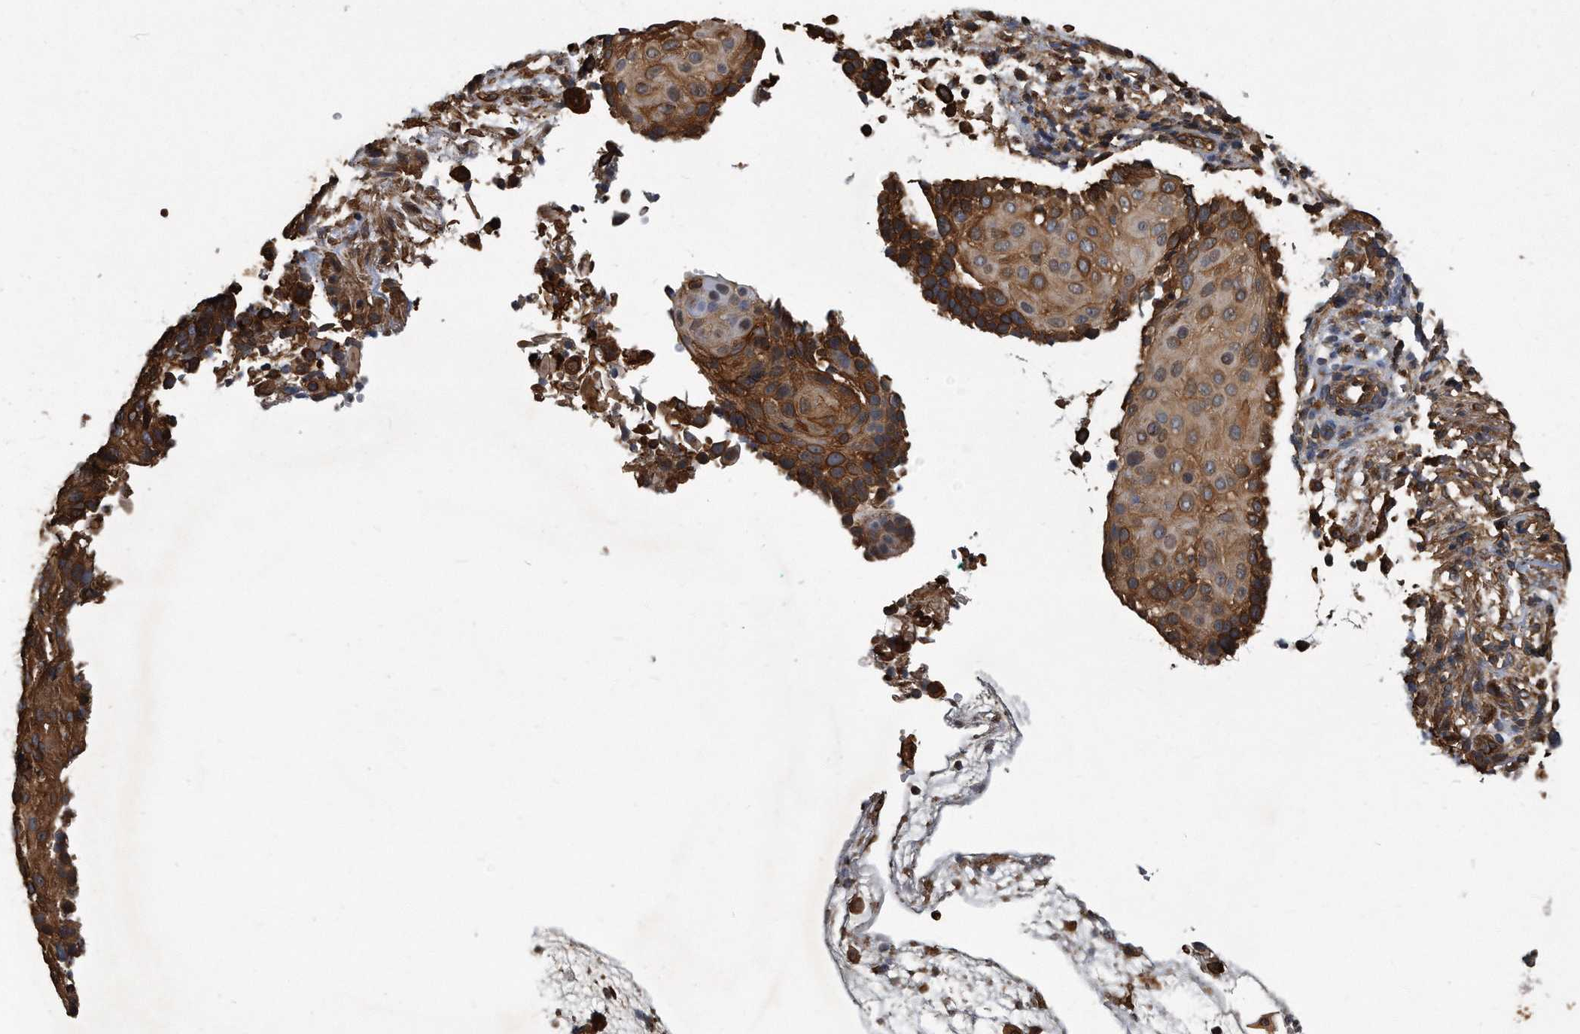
{"staining": {"intensity": "strong", "quantity": ">75%", "location": "cytoplasmic/membranous"}, "tissue": "cervical cancer", "cell_type": "Tumor cells", "image_type": "cancer", "snomed": [{"axis": "morphology", "description": "Squamous cell carcinoma, NOS"}, {"axis": "topography", "description": "Cervix"}], "caption": "Immunohistochemistry (IHC) staining of cervical cancer, which reveals high levels of strong cytoplasmic/membranous positivity in approximately >75% of tumor cells indicating strong cytoplasmic/membranous protein expression. The staining was performed using DAB (3,3'-diaminobenzidine) (brown) for protein detection and nuclei were counterstained in hematoxylin (blue).", "gene": "FAM136A", "patient": {"sex": "female", "age": 74}}